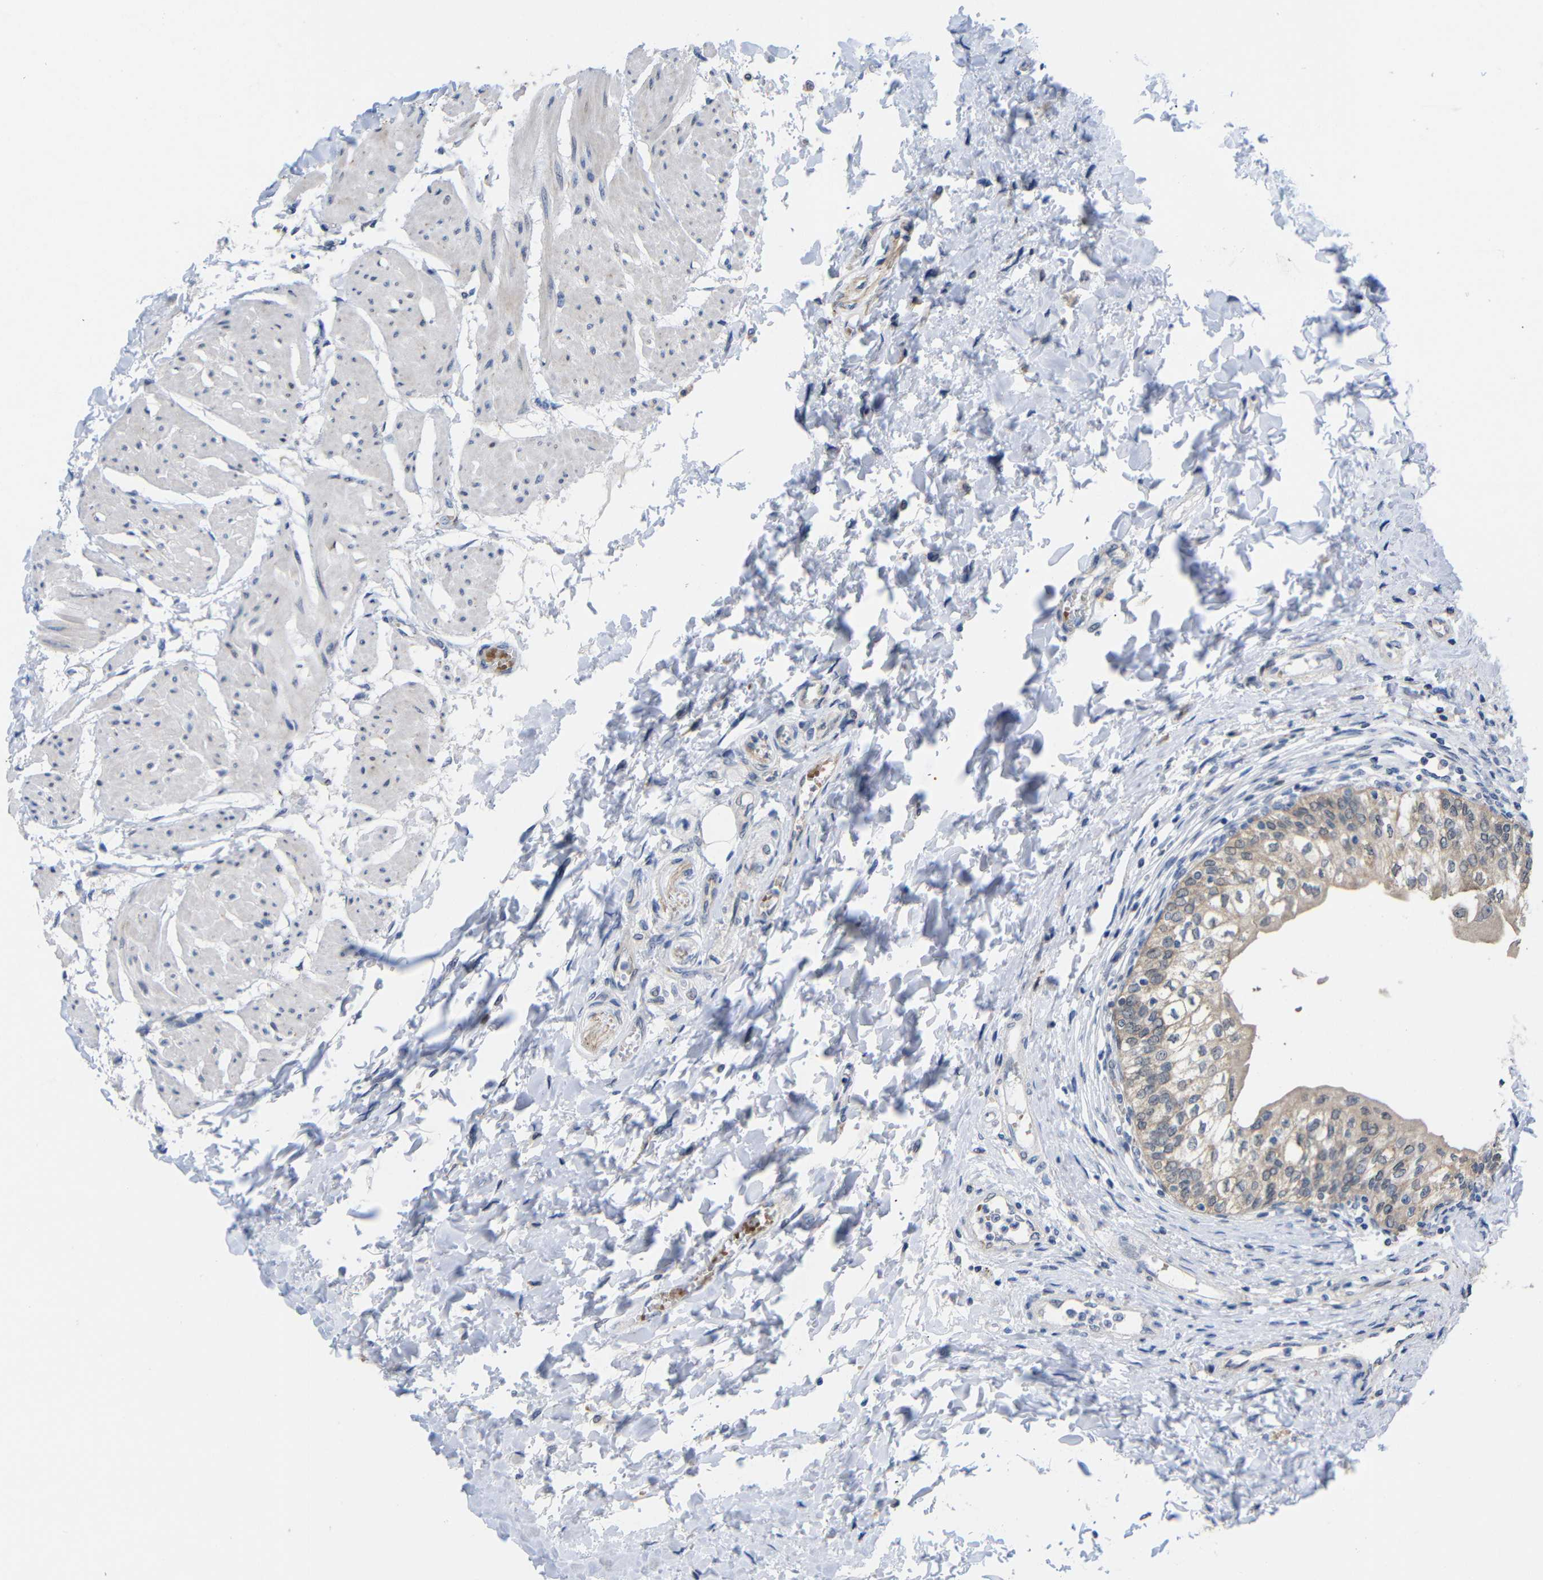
{"staining": {"intensity": "weak", "quantity": ">75%", "location": "cytoplasmic/membranous"}, "tissue": "urinary bladder", "cell_type": "Urothelial cells", "image_type": "normal", "snomed": [{"axis": "morphology", "description": "Normal tissue, NOS"}, {"axis": "topography", "description": "Urinary bladder"}], "caption": "A brown stain labels weak cytoplasmic/membranous positivity of a protein in urothelial cells of unremarkable human urinary bladder.", "gene": "CMTM1", "patient": {"sex": "male", "age": 55}}